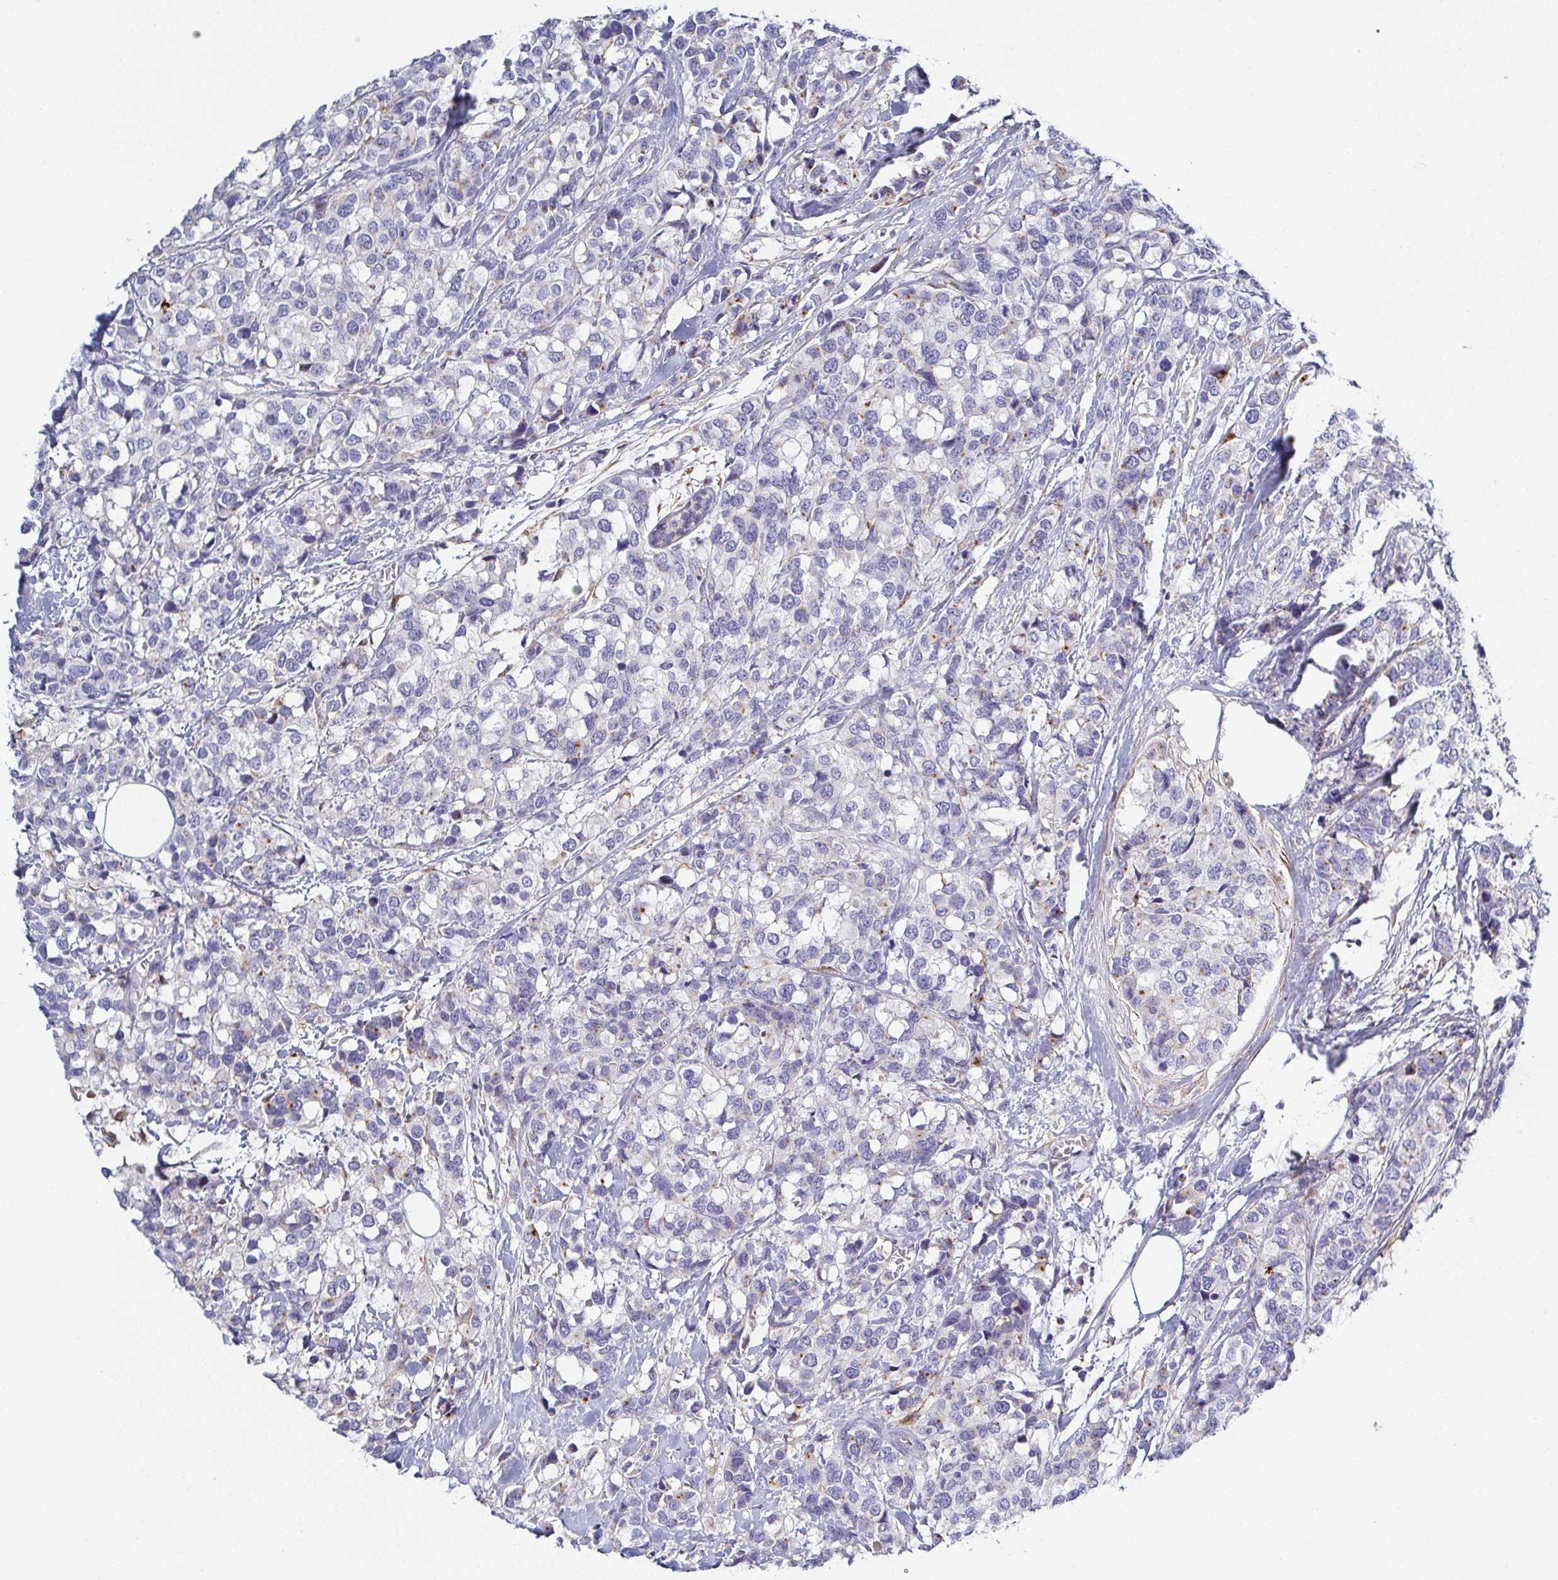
{"staining": {"intensity": "negative", "quantity": "none", "location": "none"}, "tissue": "breast cancer", "cell_type": "Tumor cells", "image_type": "cancer", "snomed": [{"axis": "morphology", "description": "Lobular carcinoma"}, {"axis": "topography", "description": "Breast"}], "caption": "Immunohistochemistry micrograph of human lobular carcinoma (breast) stained for a protein (brown), which shows no staining in tumor cells.", "gene": "RNASE7", "patient": {"sex": "female", "age": 59}}